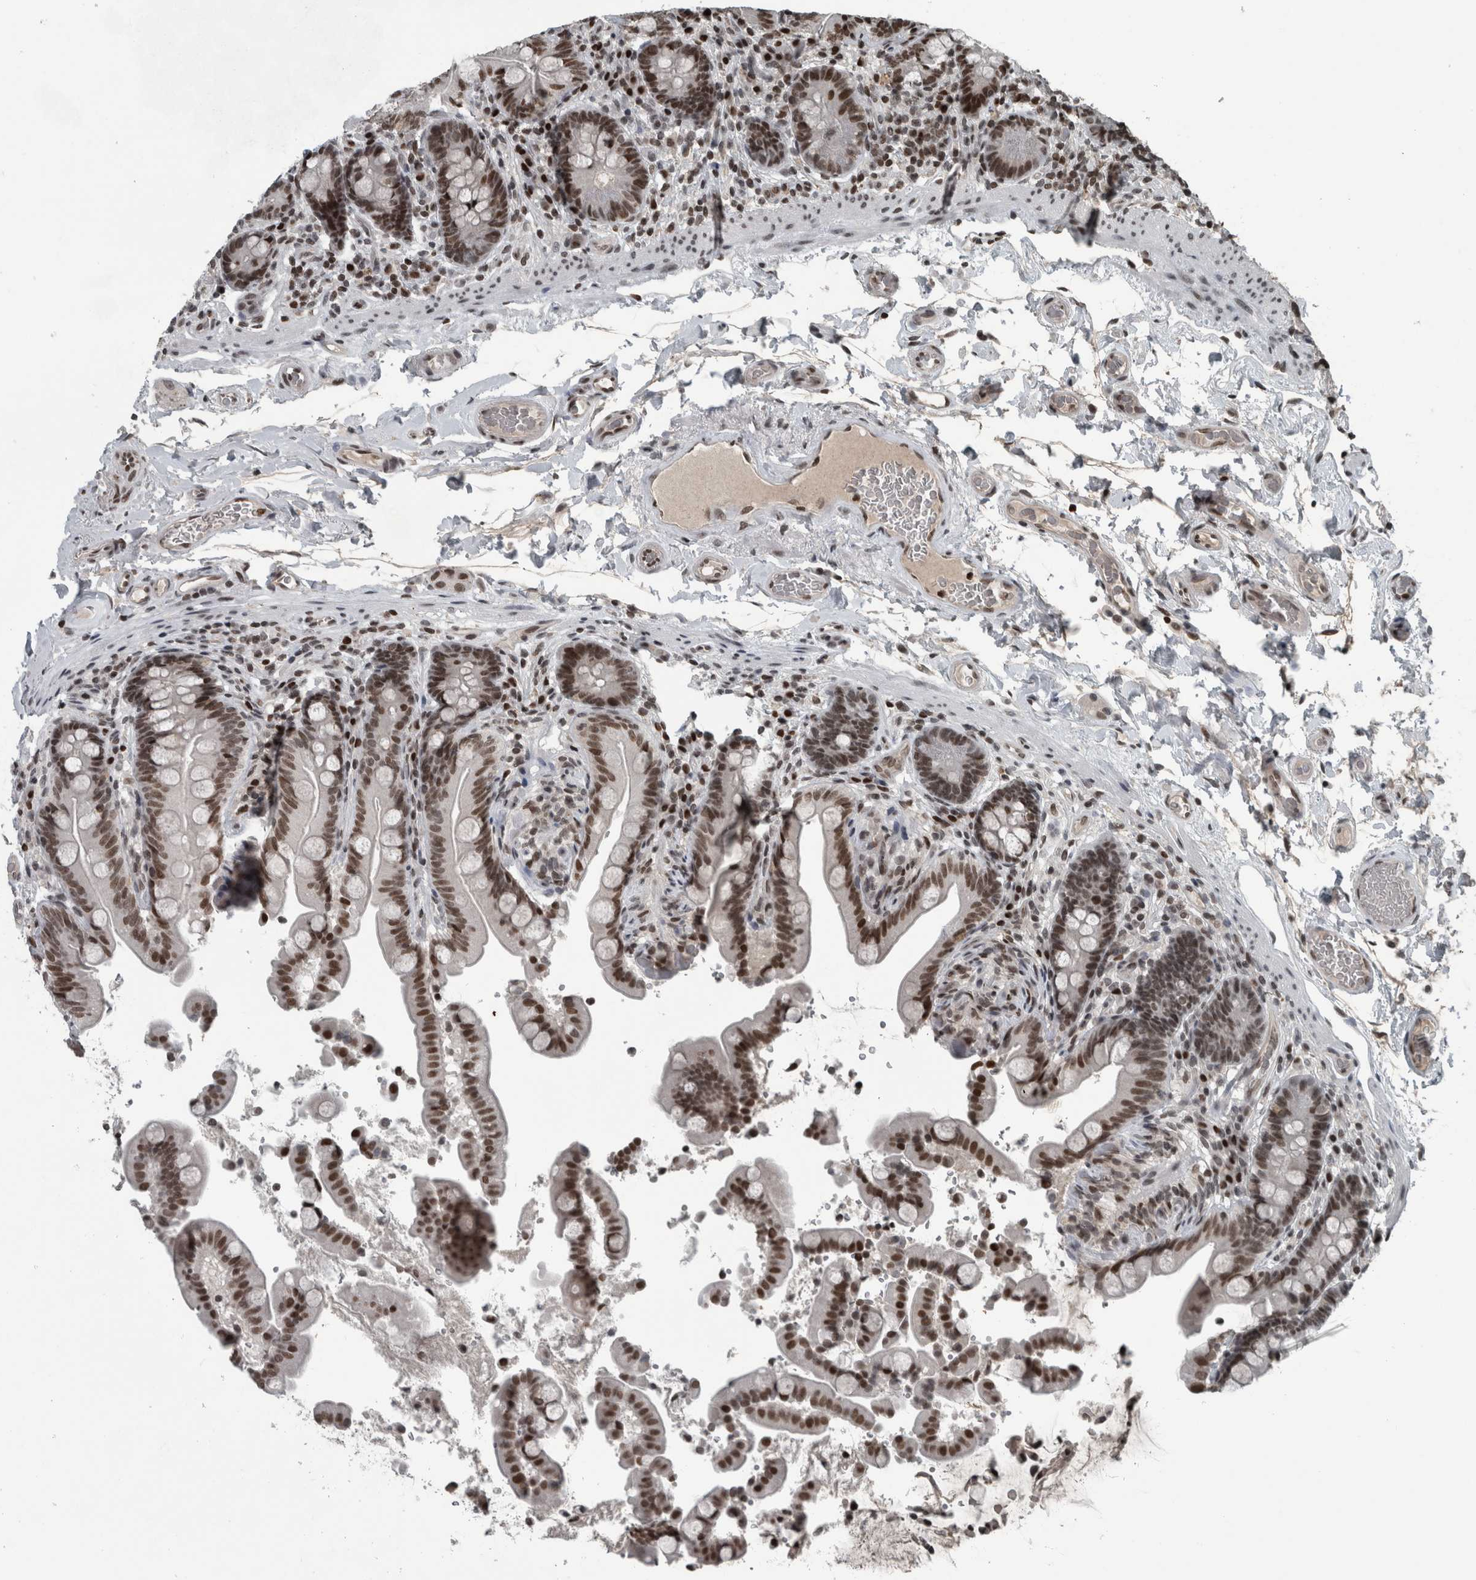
{"staining": {"intensity": "strong", "quantity": ">75%", "location": "nuclear"}, "tissue": "colon", "cell_type": "Endothelial cells", "image_type": "normal", "snomed": [{"axis": "morphology", "description": "Normal tissue, NOS"}, {"axis": "topography", "description": "Smooth muscle"}, {"axis": "topography", "description": "Colon"}], "caption": "Normal colon was stained to show a protein in brown. There is high levels of strong nuclear expression in about >75% of endothelial cells. (Brightfield microscopy of DAB IHC at high magnification).", "gene": "UNC50", "patient": {"sex": "male", "age": 73}}